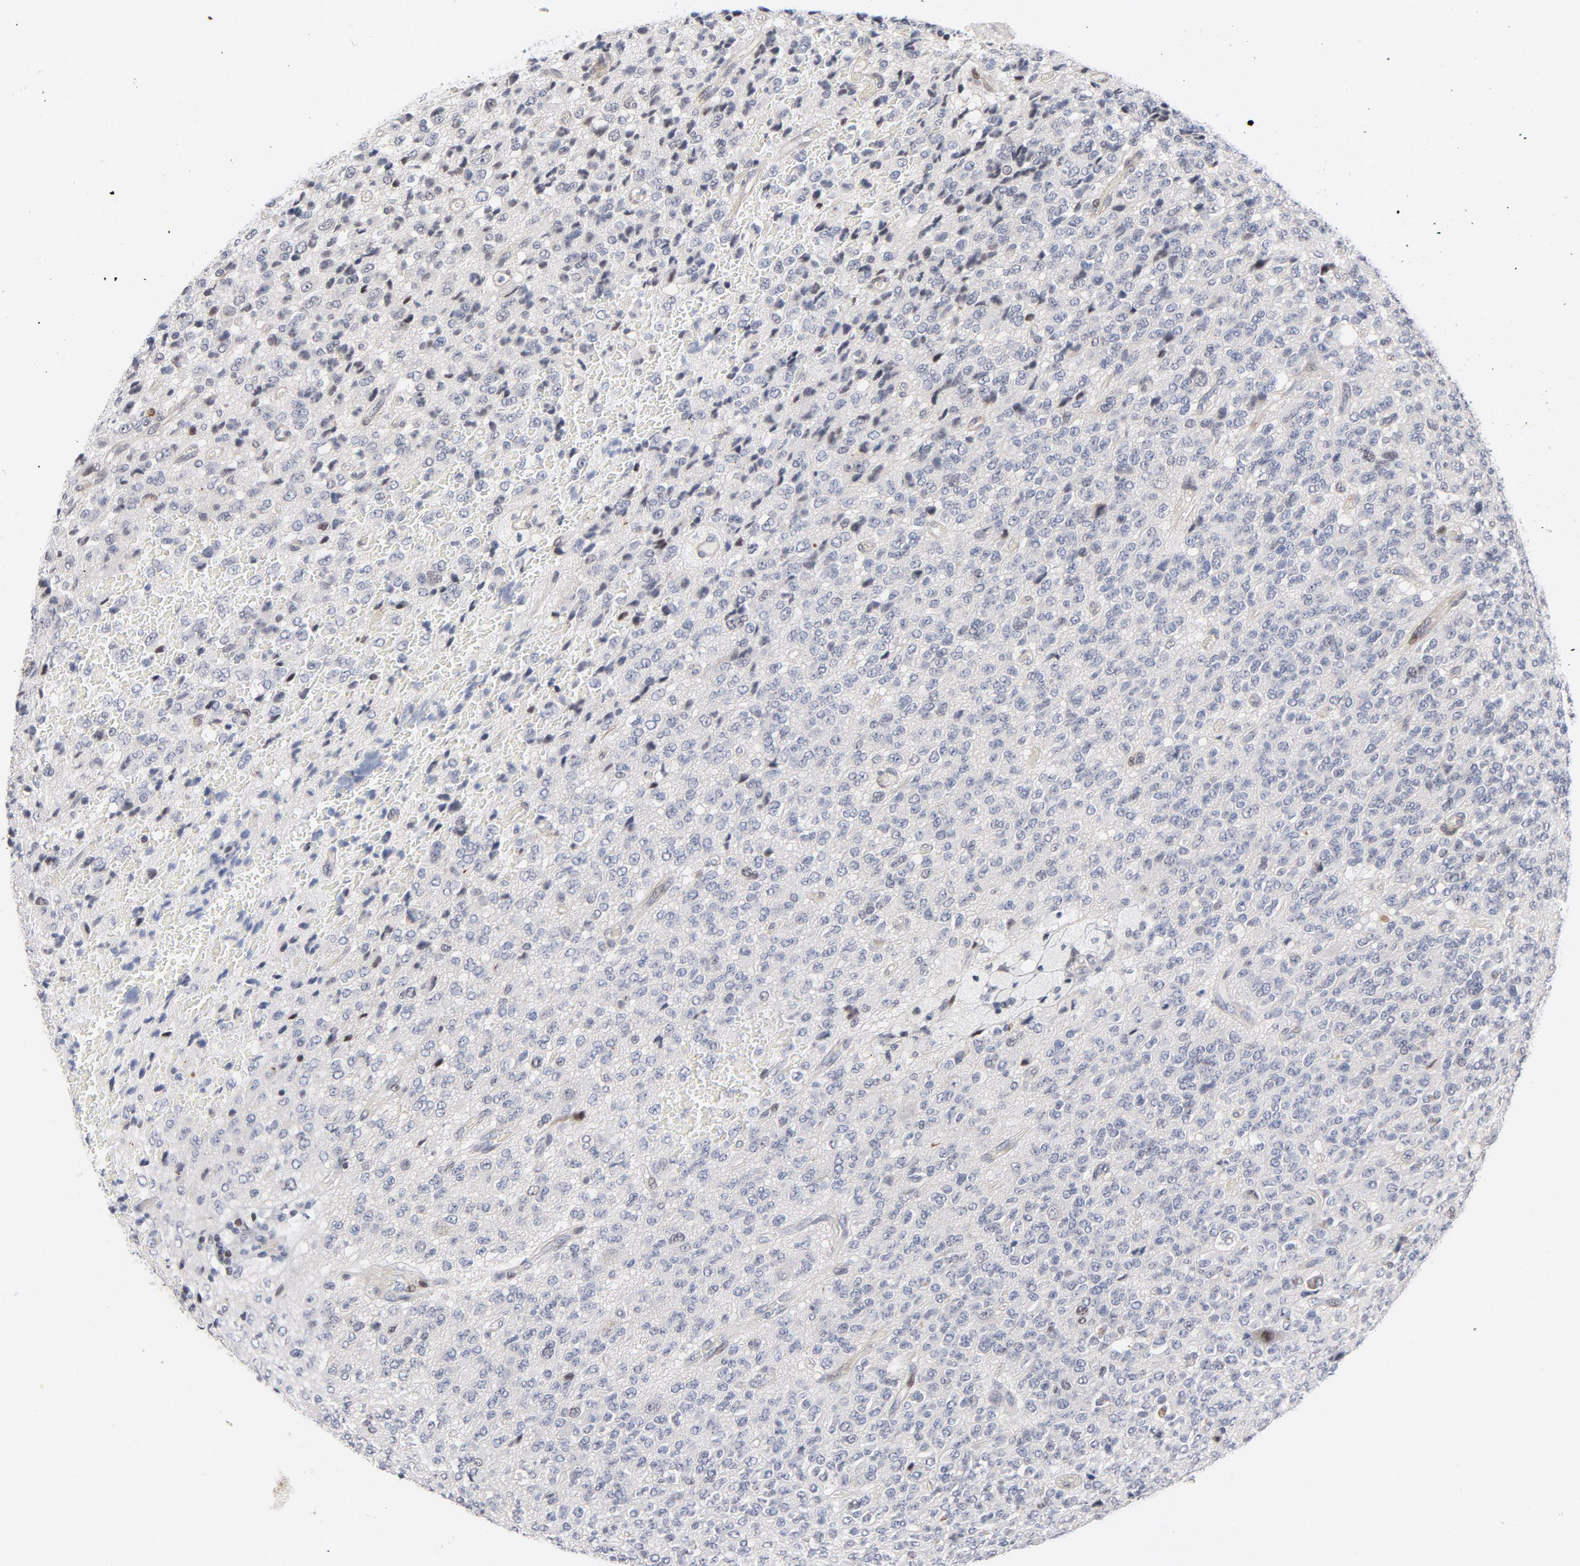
{"staining": {"intensity": "weak", "quantity": "<25%", "location": "nuclear"}, "tissue": "glioma", "cell_type": "Tumor cells", "image_type": "cancer", "snomed": [{"axis": "morphology", "description": "Glioma, malignant, High grade"}, {"axis": "topography", "description": "pancreas cauda"}], "caption": "IHC of human glioma reveals no expression in tumor cells.", "gene": "NFIC", "patient": {"sex": "male", "age": 60}}